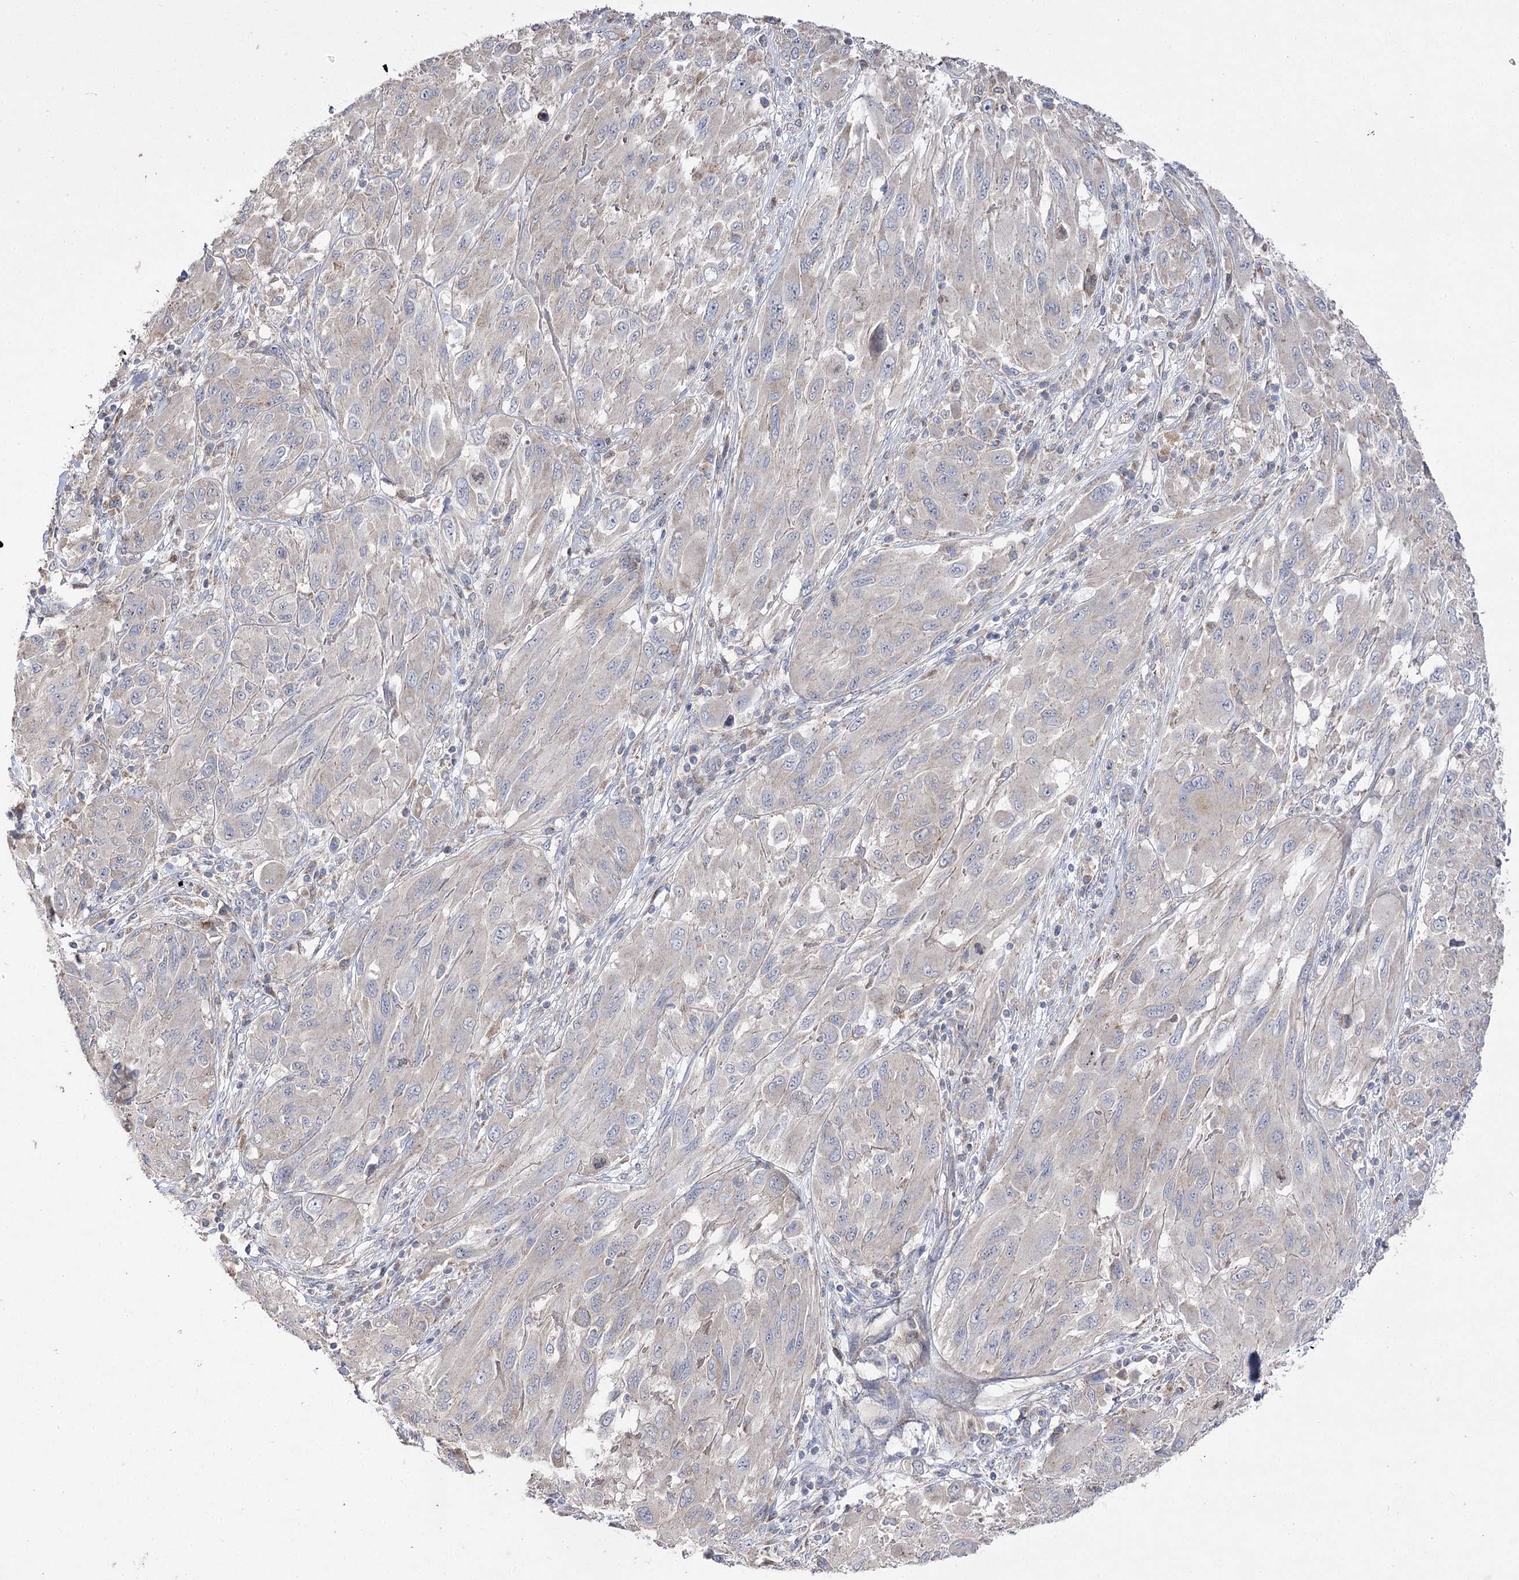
{"staining": {"intensity": "negative", "quantity": "none", "location": "none"}, "tissue": "melanoma", "cell_type": "Tumor cells", "image_type": "cancer", "snomed": [{"axis": "morphology", "description": "Malignant melanoma, NOS"}, {"axis": "topography", "description": "Skin"}], "caption": "This is an IHC histopathology image of melanoma. There is no expression in tumor cells.", "gene": "AURKC", "patient": {"sex": "female", "age": 91}}